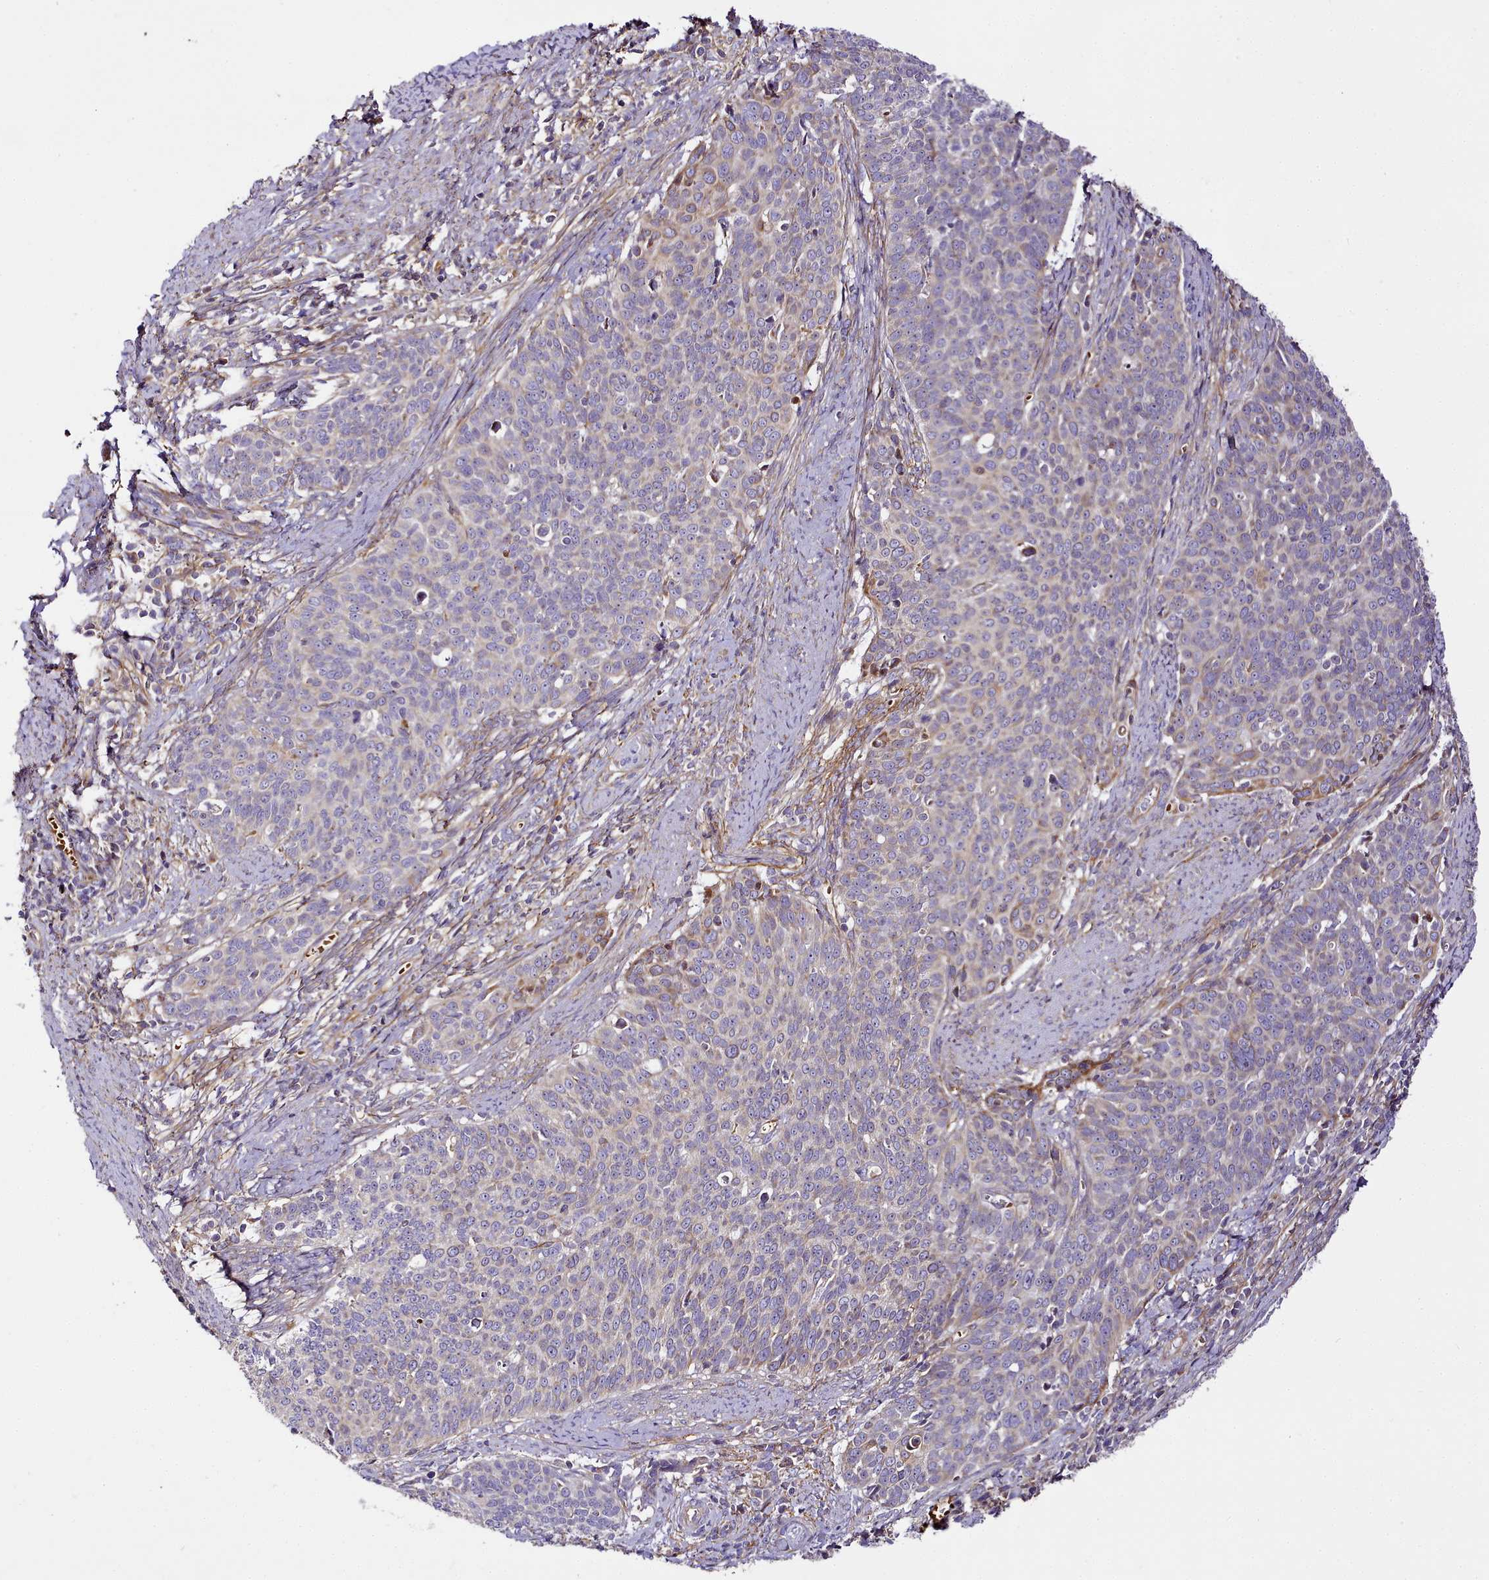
{"staining": {"intensity": "weak", "quantity": "<25%", "location": "cytoplasmic/membranous"}, "tissue": "cervical cancer", "cell_type": "Tumor cells", "image_type": "cancer", "snomed": [{"axis": "morphology", "description": "Squamous cell carcinoma, NOS"}, {"axis": "topography", "description": "Cervix"}], "caption": "Tumor cells show no significant positivity in cervical squamous cell carcinoma.", "gene": "NBPF1", "patient": {"sex": "female", "age": 39}}